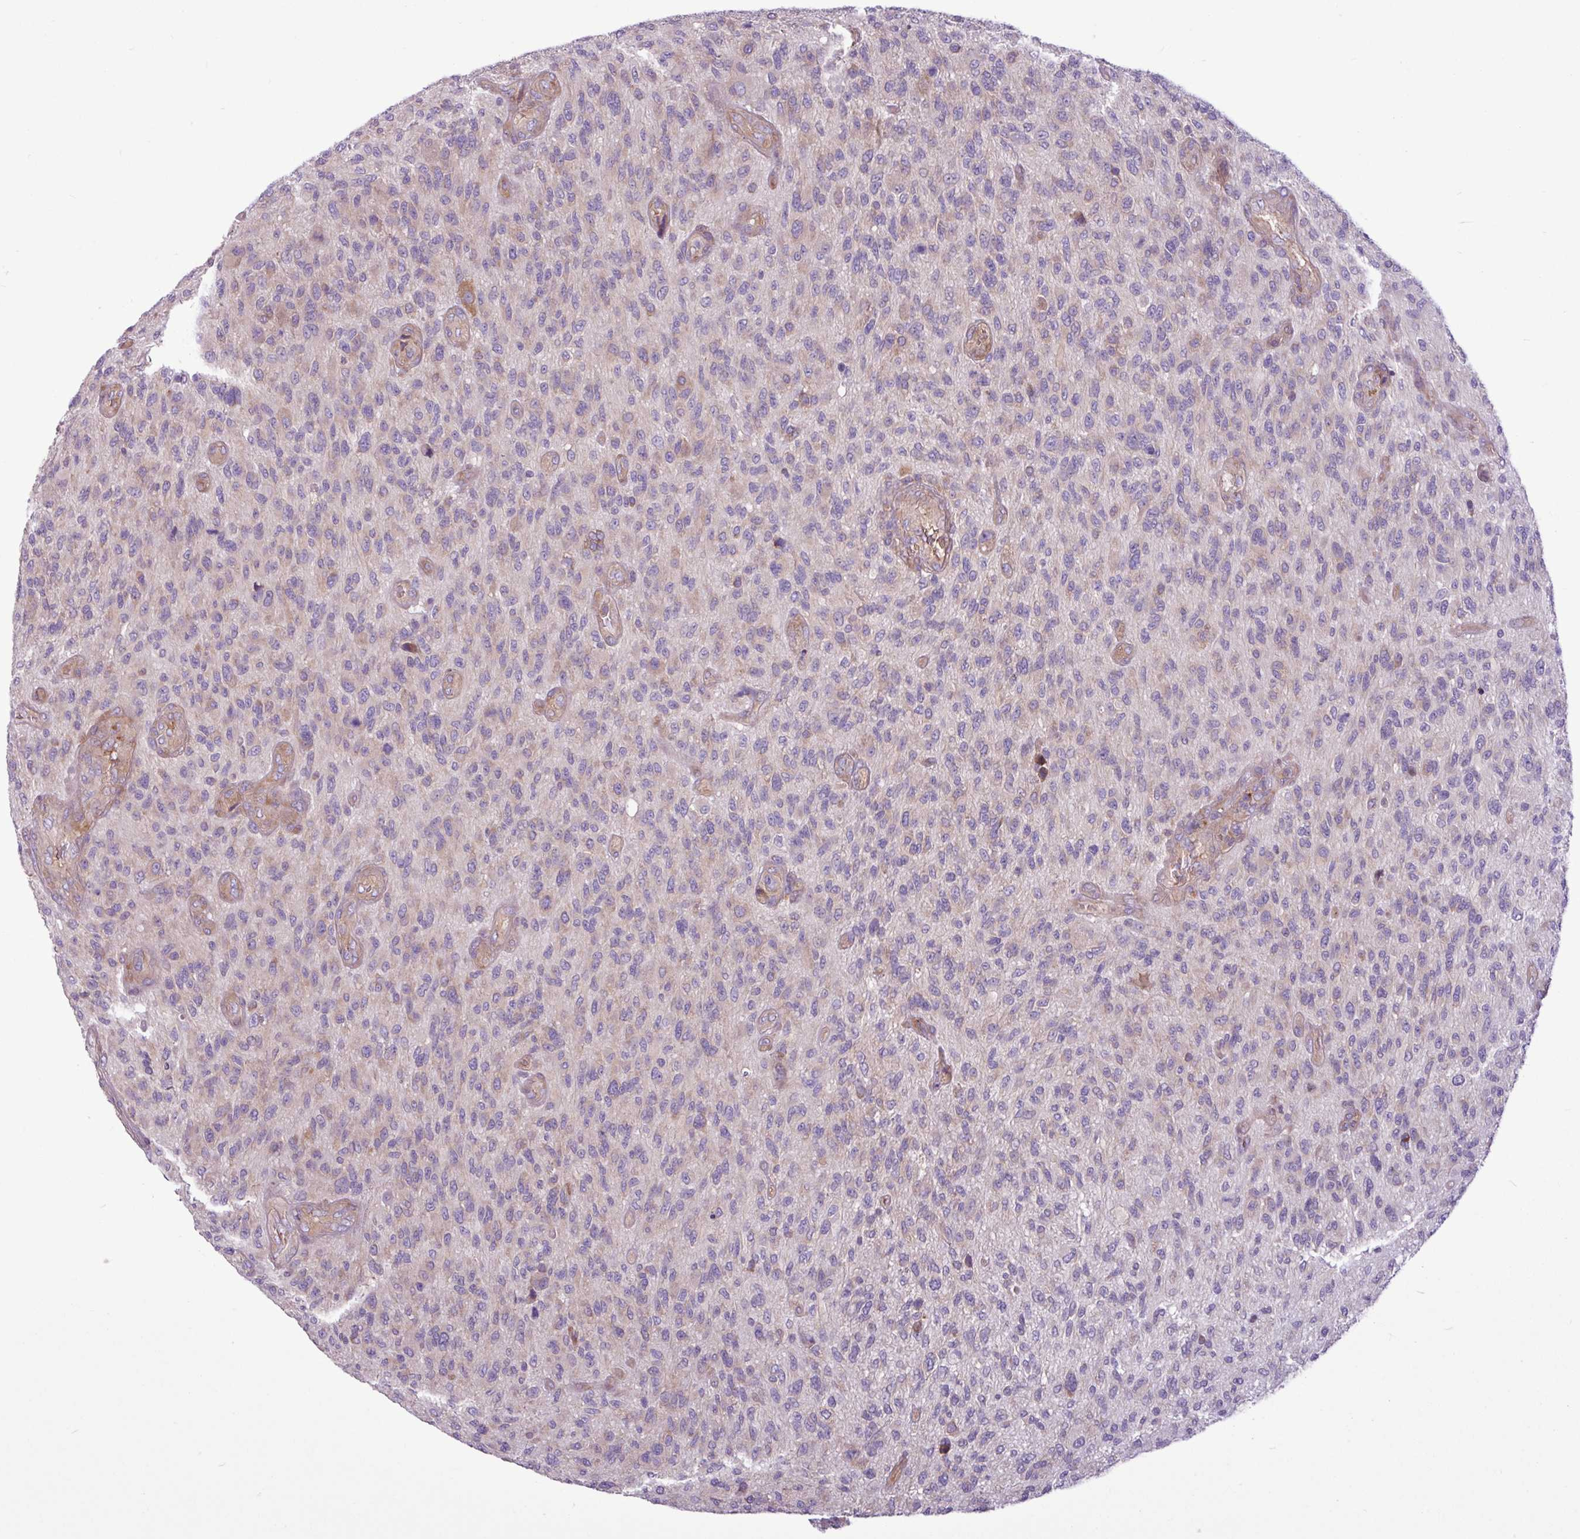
{"staining": {"intensity": "negative", "quantity": "none", "location": "none"}, "tissue": "glioma", "cell_type": "Tumor cells", "image_type": "cancer", "snomed": [{"axis": "morphology", "description": "Glioma, malignant, High grade"}, {"axis": "topography", "description": "Brain"}], "caption": "Immunohistochemical staining of glioma displays no significant staining in tumor cells.", "gene": "MROH2A", "patient": {"sex": "male", "age": 47}}